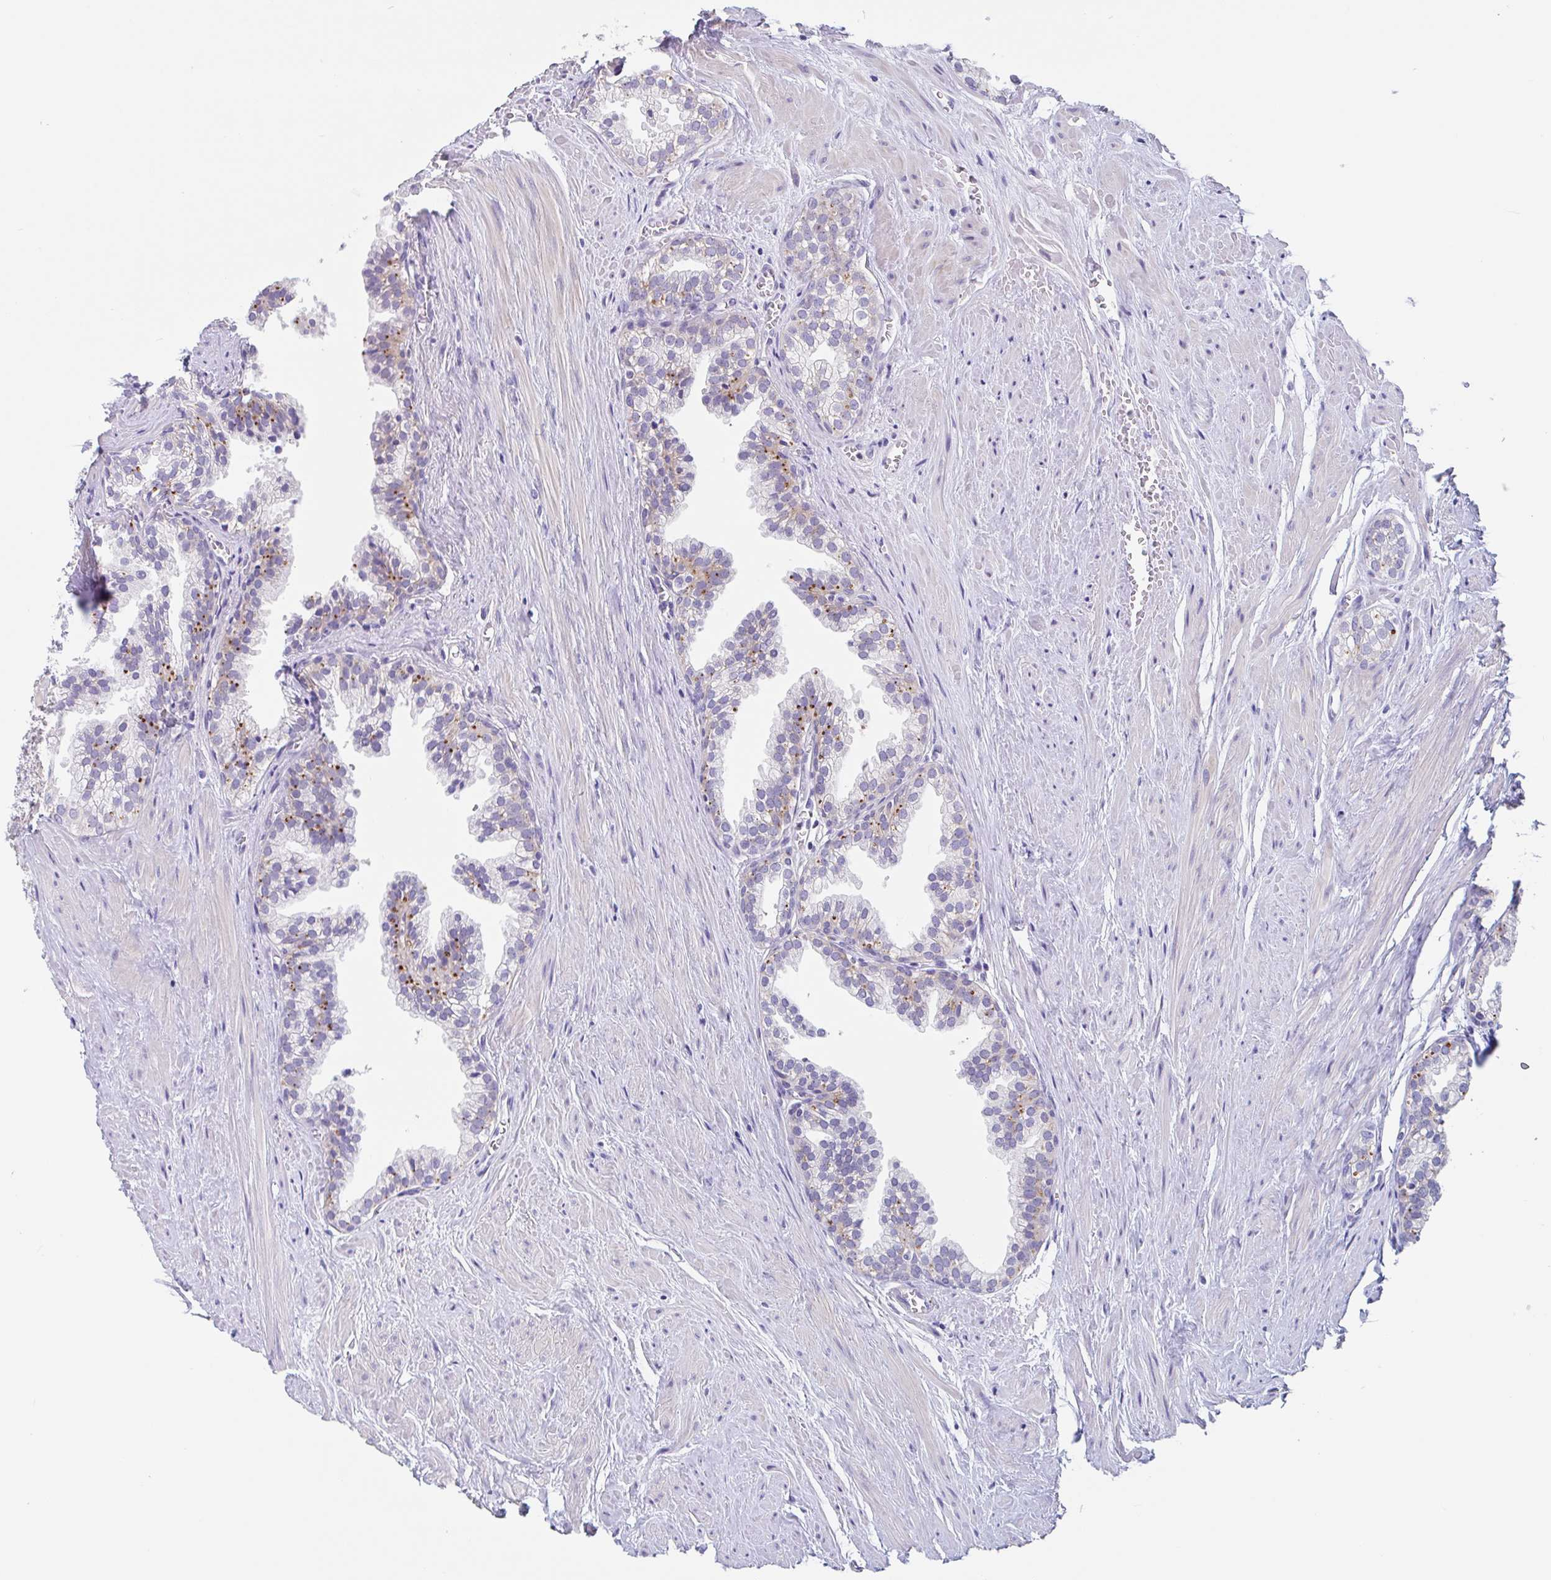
{"staining": {"intensity": "strong", "quantity": "25%-75%", "location": "cytoplasmic/membranous"}, "tissue": "prostate", "cell_type": "Glandular cells", "image_type": "normal", "snomed": [{"axis": "morphology", "description": "Normal tissue, NOS"}, {"axis": "topography", "description": "Prostate"}, {"axis": "topography", "description": "Peripheral nerve tissue"}], "caption": "The photomicrograph exhibits immunohistochemical staining of unremarkable prostate. There is strong cytoplasmic/membranous staining is appreciated in approximately 25%-75% of glandular cells.", "gene": "LENG9", "patient": {"sex": "male", "age": 55}}